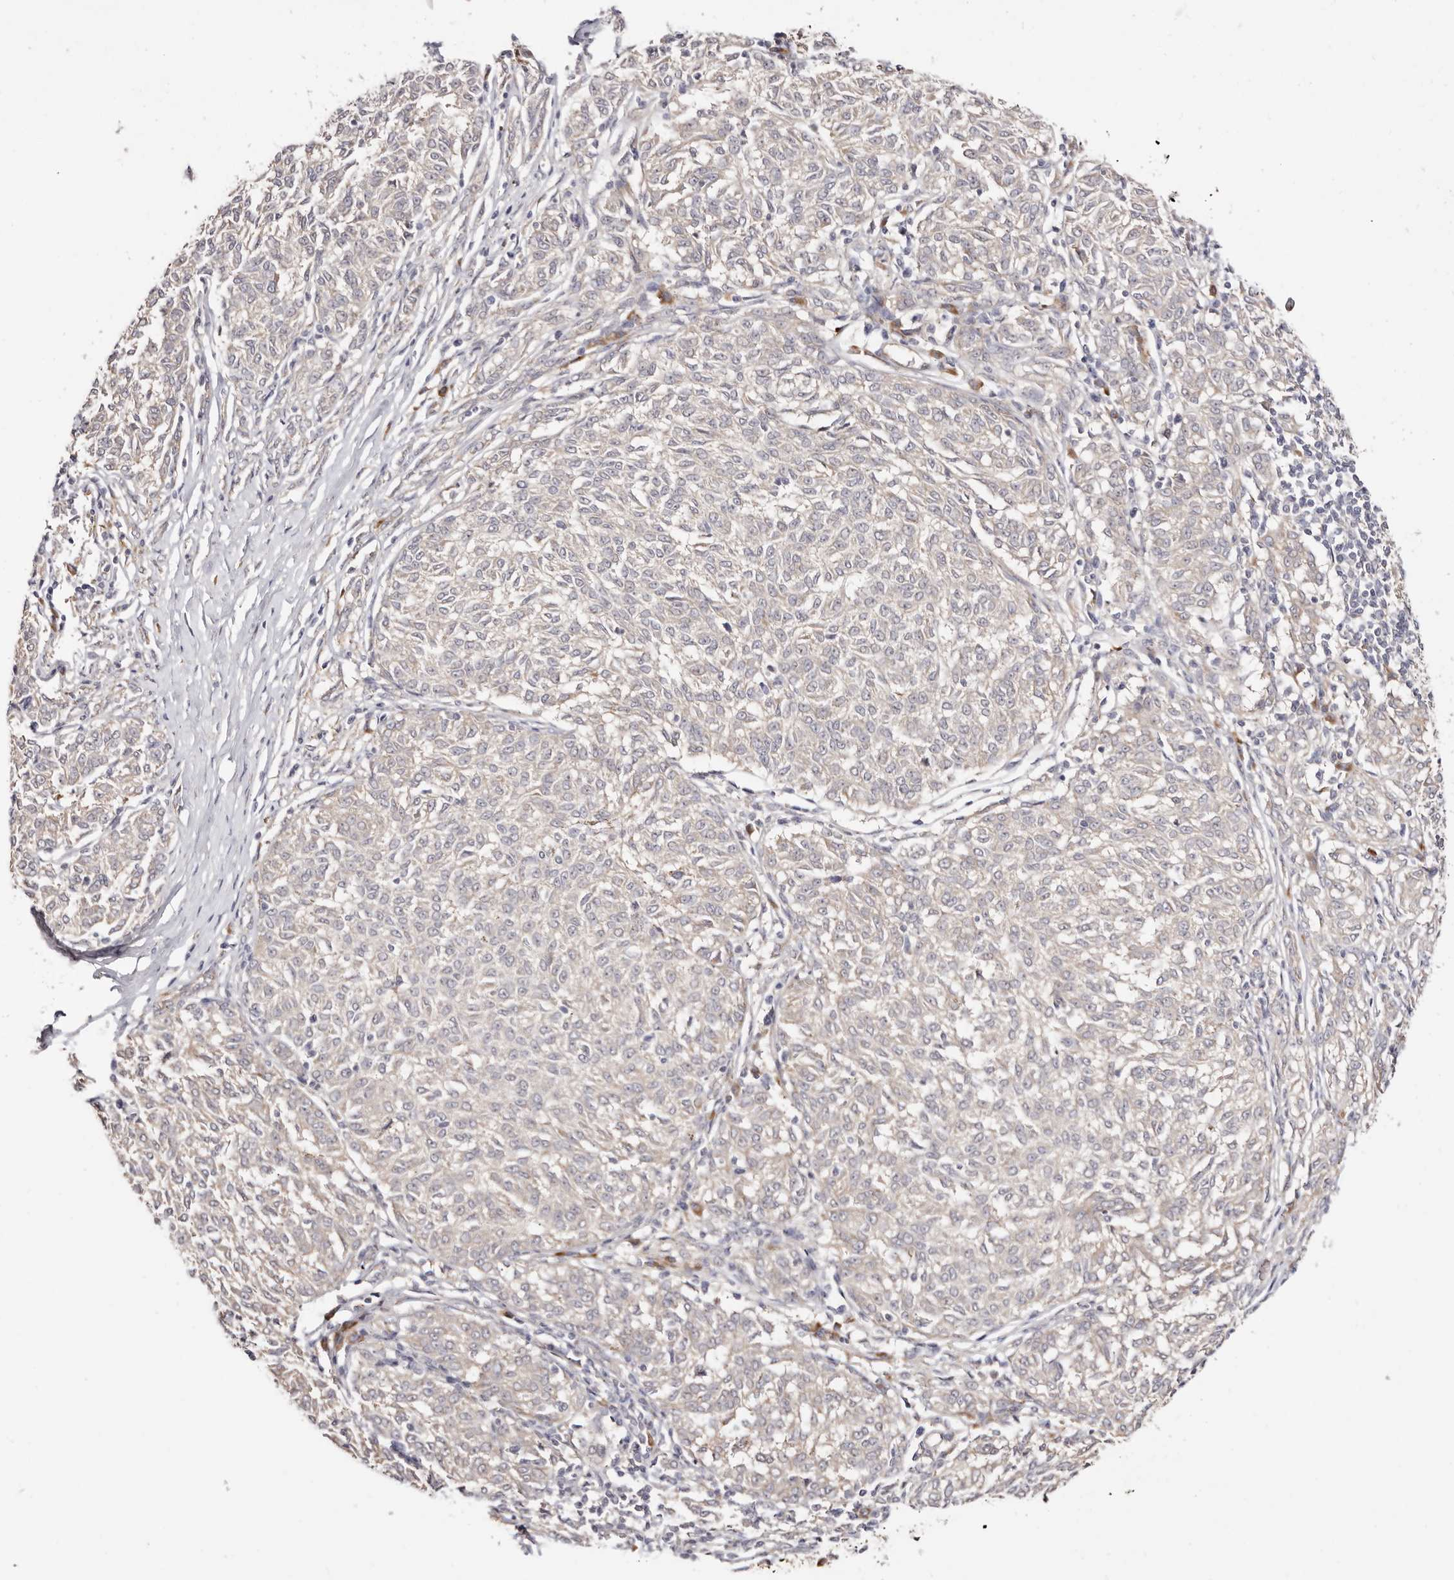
{"staining": {"intensity": "negative", "quantity": "none", "location": "none"}, "tissue": "melanoma", "cell_type": "Tumor cells", "image_type": "cancer", "snomed": [{"axis": "morphology", "description": "Malignant melanoma, NOS"}, {"axis": "topography", "description": "Skin"}], "caption": "A photomicrograph of malignant melanoma stained for a protein displays no brown staining in tumor cells.", "gene": "BCL2L15", "patient": {"sex": "female", "age": 72}}